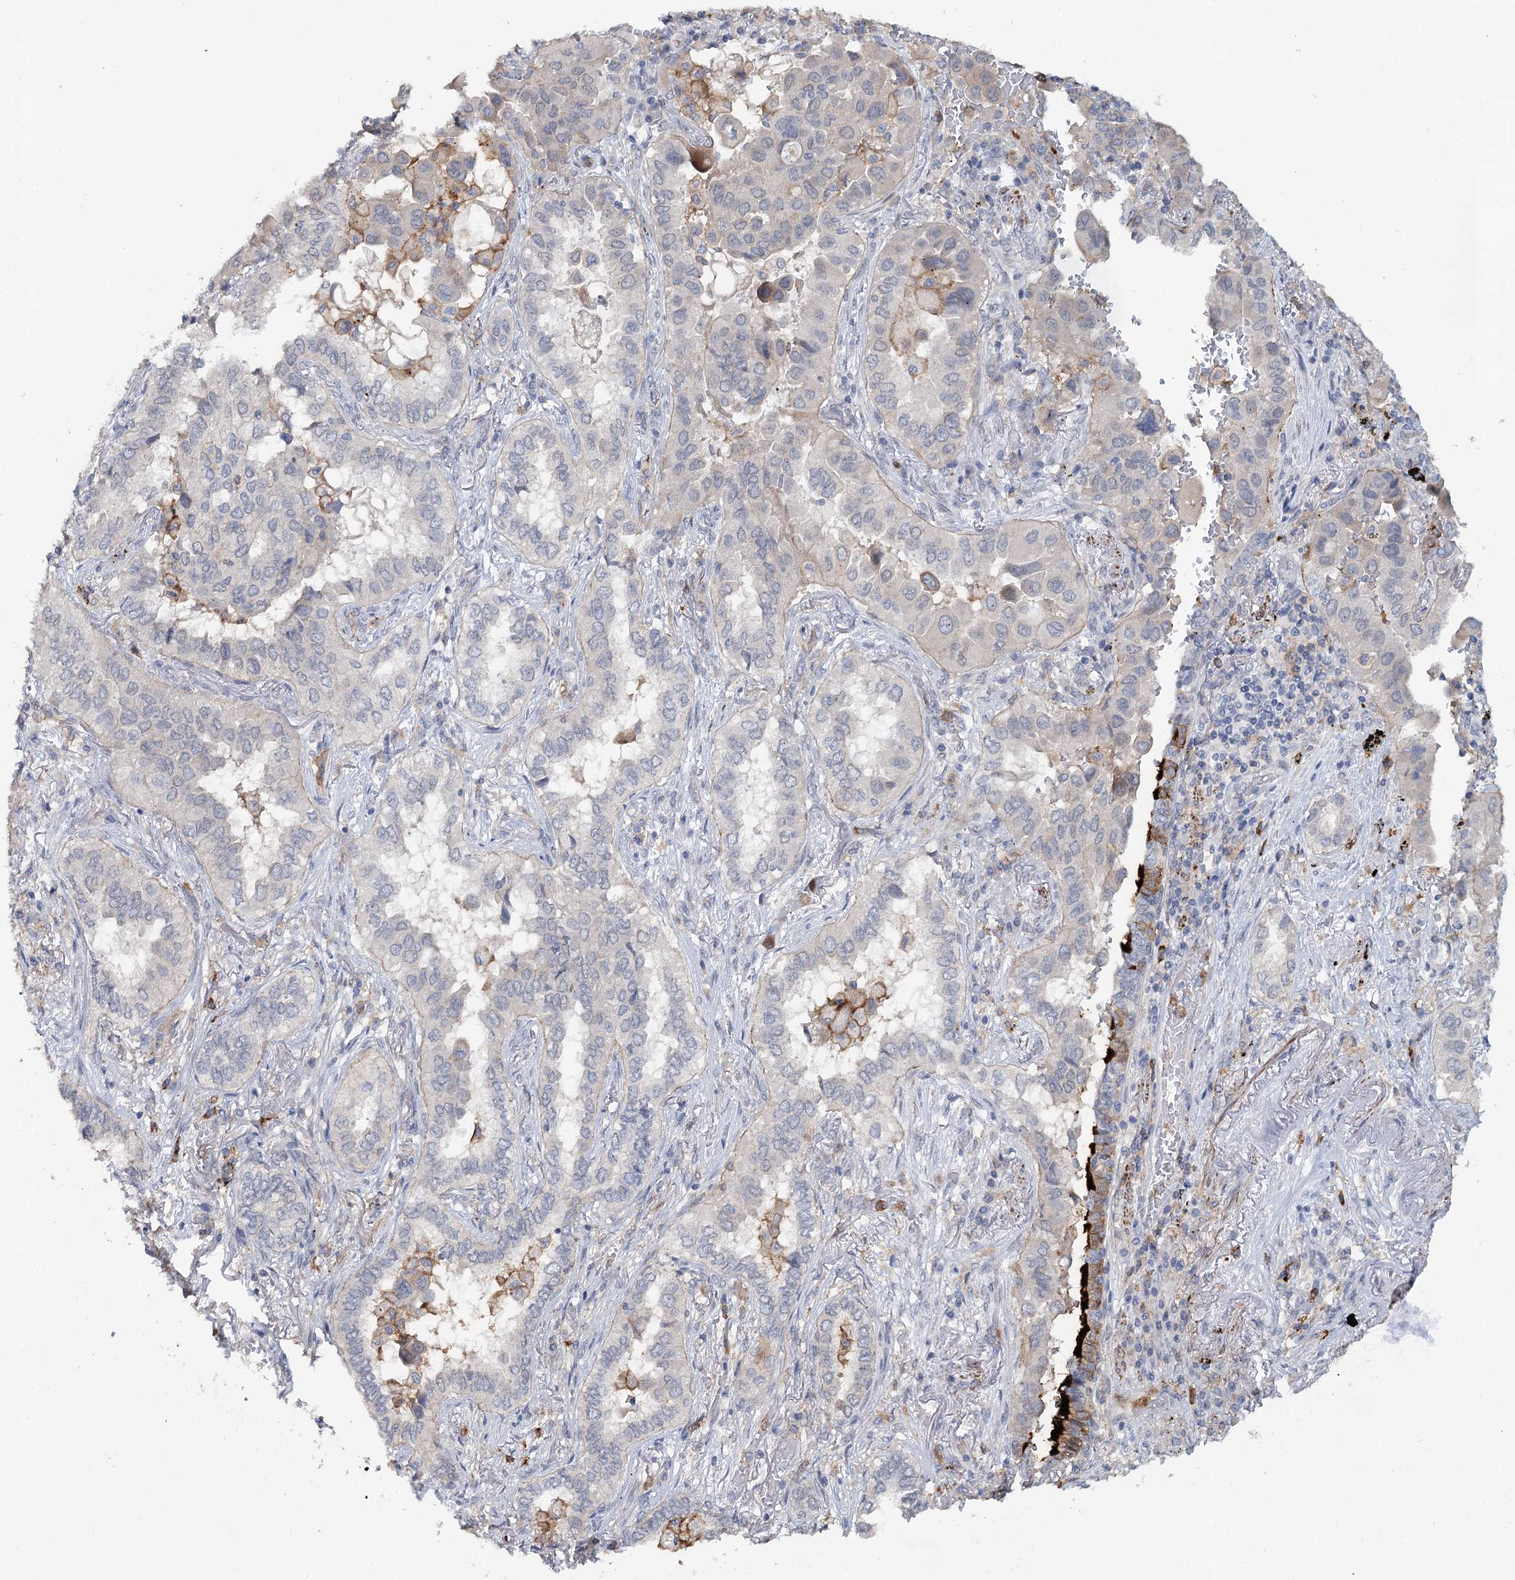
{"staining": {"intensity": "weak", "quantity": "<25%", "location": "cytoplasmic/membranous"}, "tissue": "lung cancer", "cell_type": "Tumor cells", "image_type": "cancer", "snomed": [{"axis": "morphology", "description": "Adenocarcinoma, NOS"}, {"axis": "topography", "description": "Lung"}], "caption": "This is a image of immunohistochemistry staining of lung cancer (adenocarcinoma), which shows no staining in tumor cells. Brightfield microscopy of IHC stained with DAB (3,3'-diaminobenzidine) (brown) and hematoxylin (blue), captured at high magnification.", "gene": "ALDH3B1", "patient": {"sex": "female", "age": 76}}